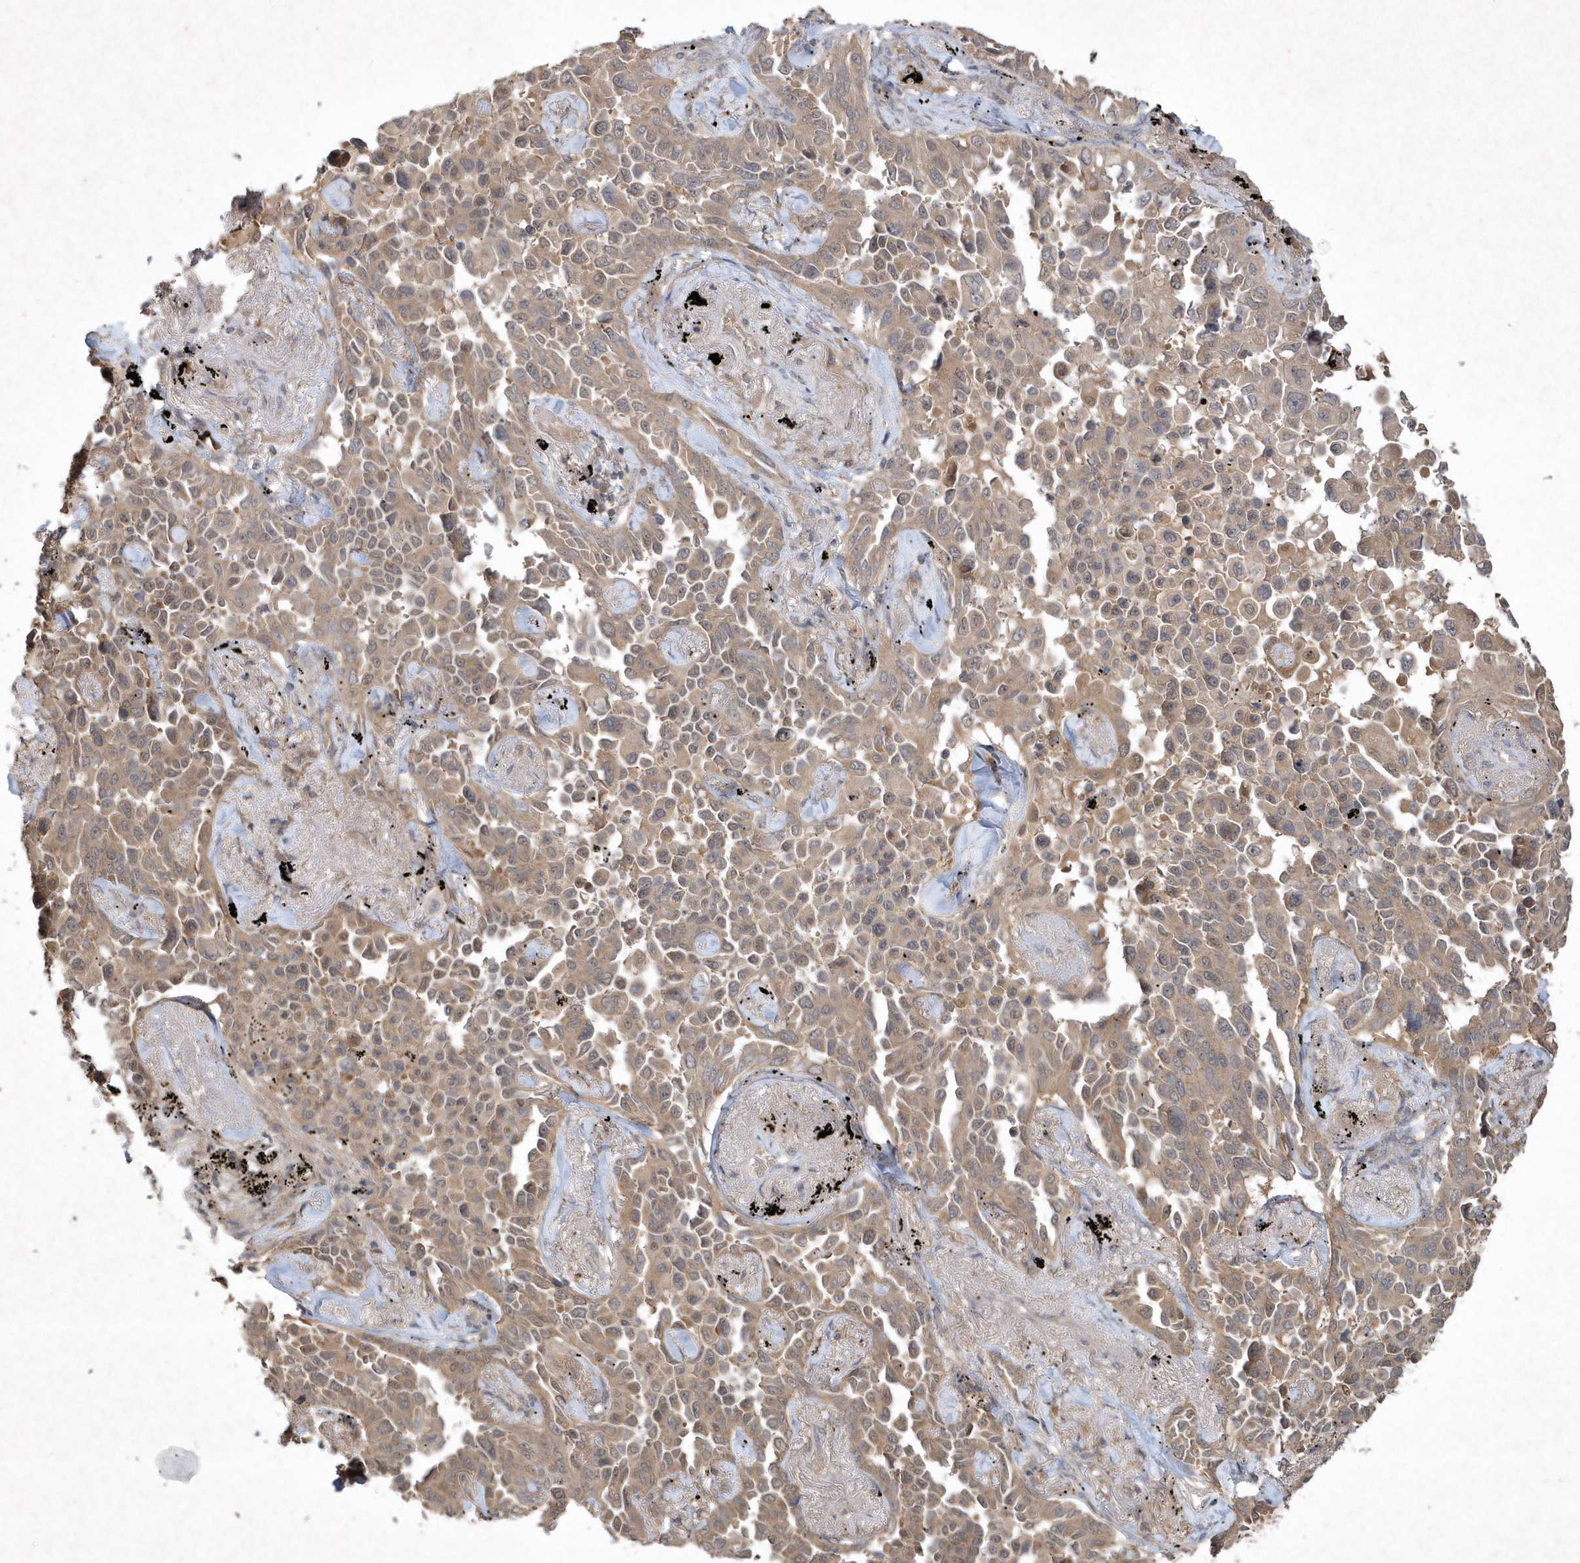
{"staining": {"intensity": "weak", "quantity": ">75%", "location": "cytoplasmic/membranous"}, "tissue": "lung cancer", "cell_type": "Tumor cells", "image_type": "cancer", "snomed": [{"axis": "morphology", "description": "Adenocarcinoma, NOS"}, {"axis": "topography", "description": "Lung"}], "caption": "Protein staining by immunohistochemistry (IHC) exhibits weak cytoplasmic/membranous staining in about >75% of tumor cells in lung adenocarcinoma.", "gene": "AKR7A2", "patient": {"sex": "female", "age": 67}}